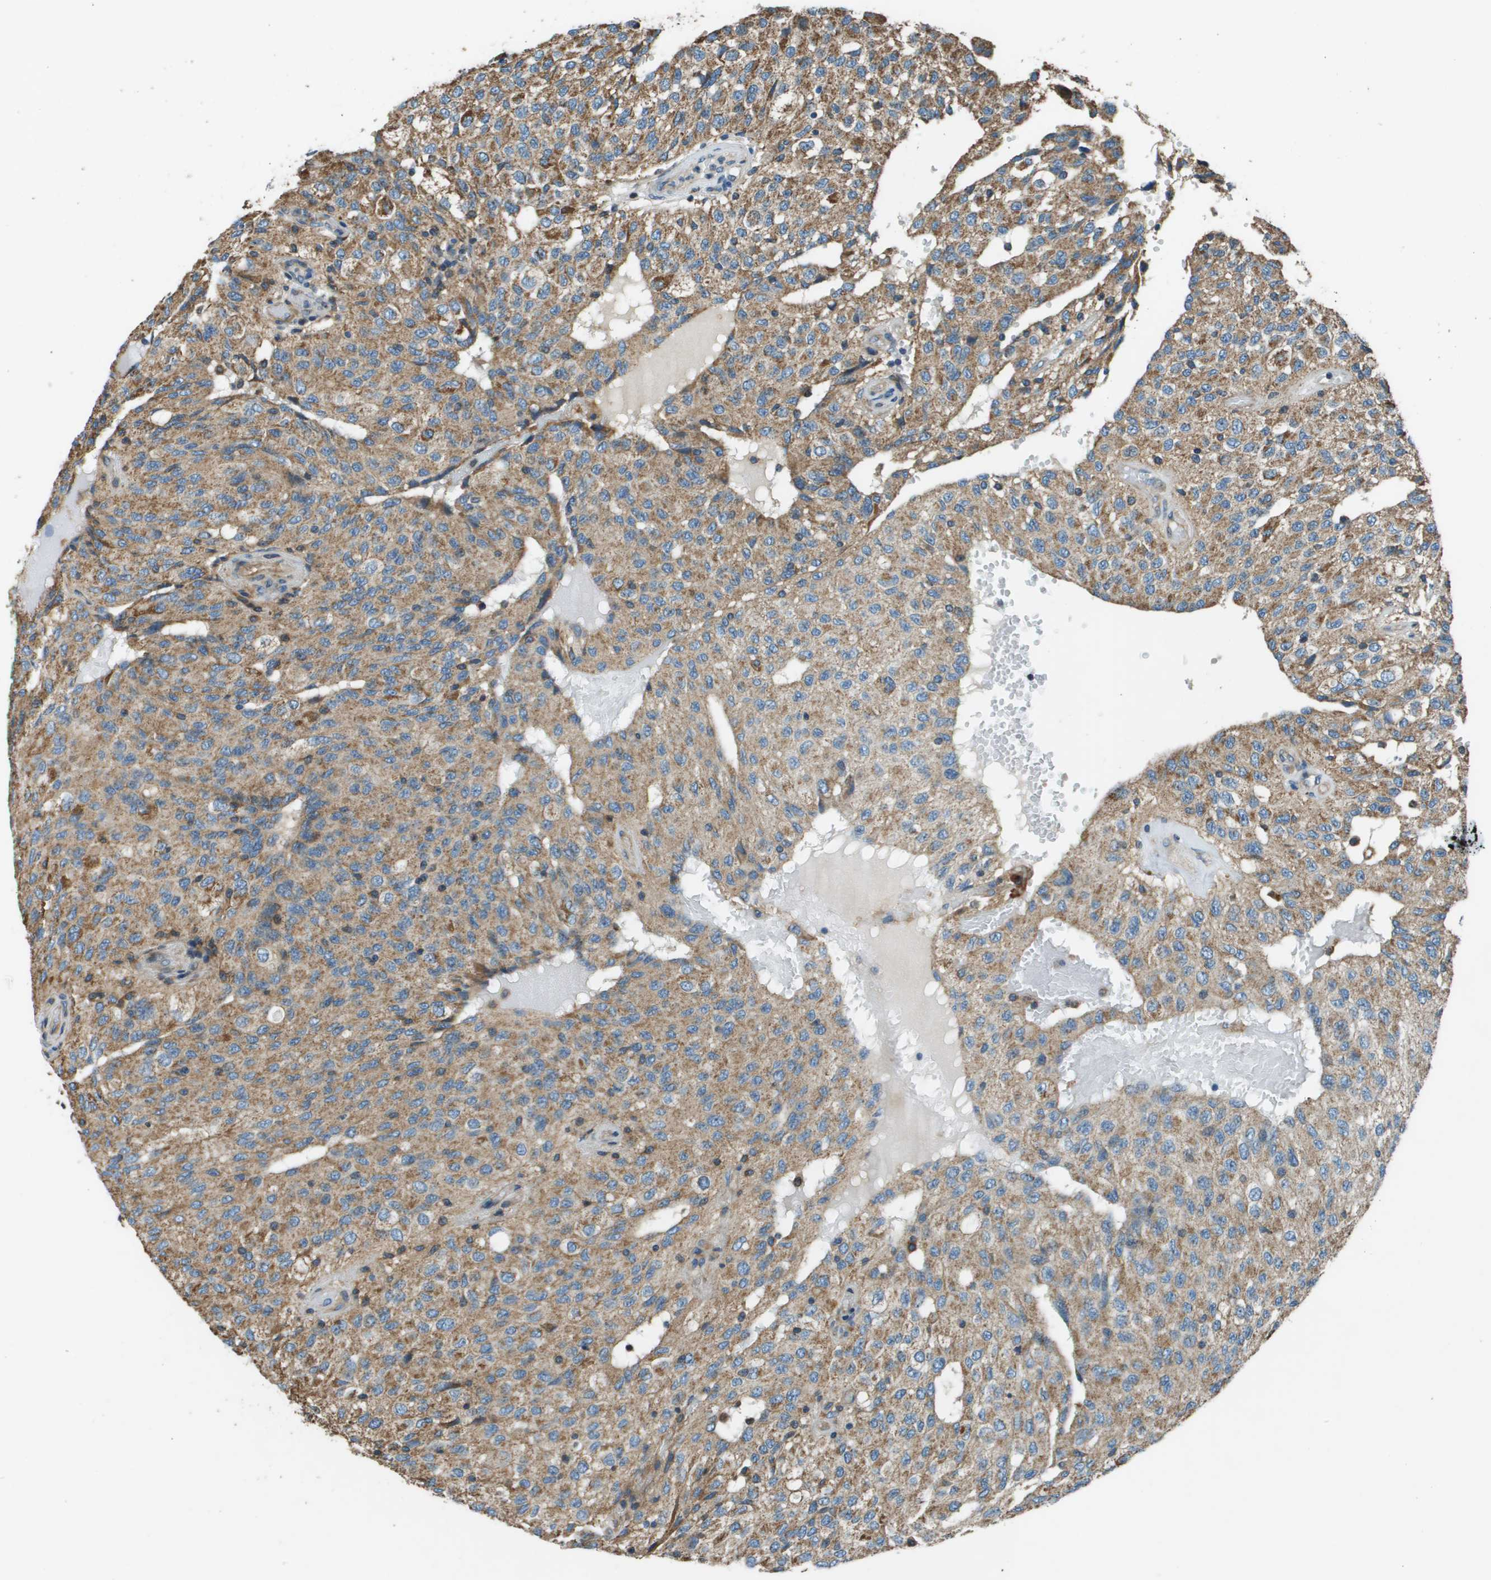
{"staining": {"intensity": "moderate", "quantity": ">75%", "location": "cytoplasmic/membranous"}, "tissue": "glioma", "cell_type": "Tumor cells", "image_type": "cancer", "snomed": [{"axis": "morphology", "description": "Glioma, malignant, High grade"}, {"axis": "topography", "description": "Brain"}], "caption": "Glioma stained with a brown dye reveals moderate cytoplasmic/membranous positive staining in approximately >75% of tumor cells.", "gene": "TMEM51", "patient": {"sex": "male", "age": 32}}